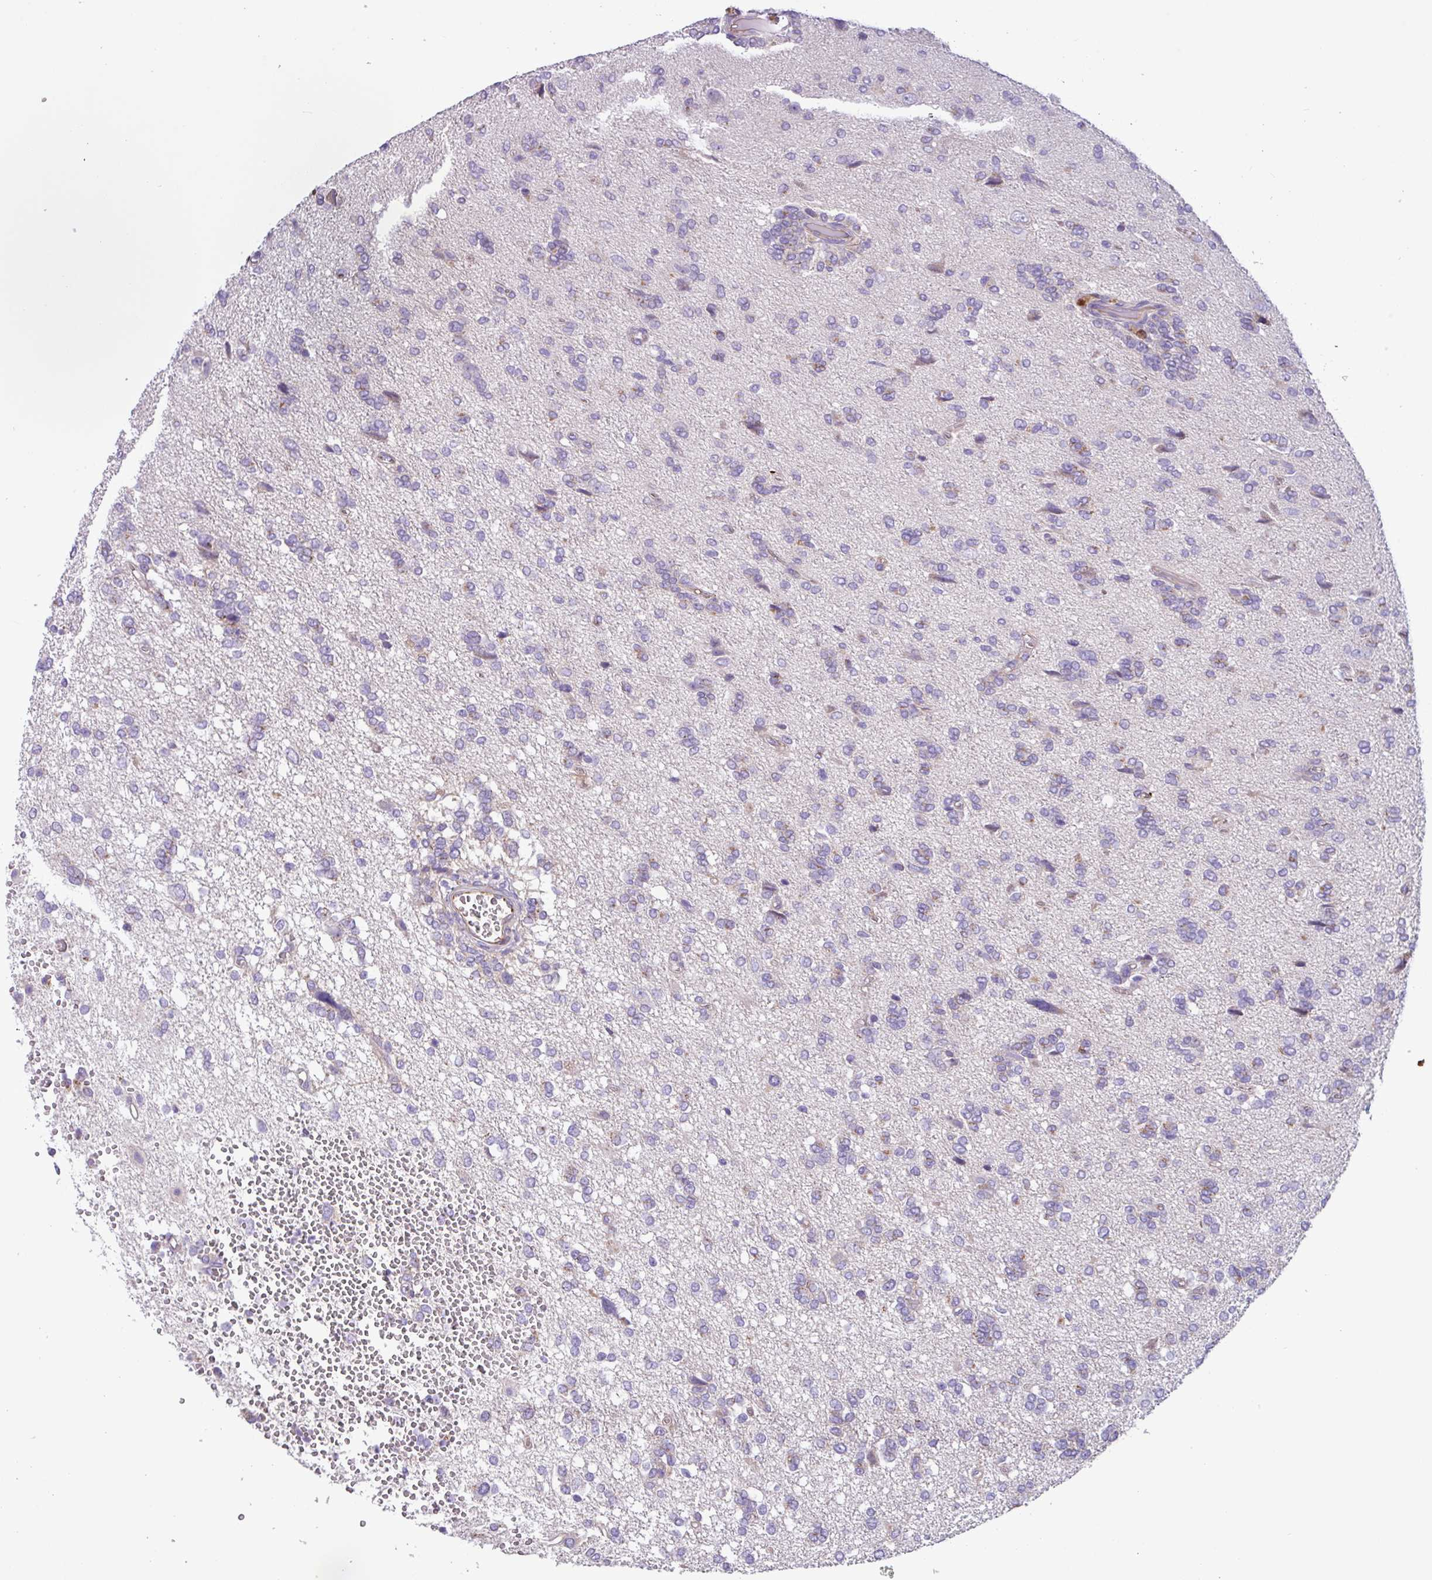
{"staining": {"intensity": "negative", "quantity": "none", "location": "none"}, "tissue": "glioma", "cell_type": "Tumor cells", "image_type": "cancer", "snomed": [{"axis": "morphology", "description": "Glioma, malignant, High grade"}, {"axis": "topography", "description": "Brain"}], "caption": "A micrograph of human glioma is negative for staining in tumor cells. Brightfield microscopy of IHC stained with DAB (brown) and hematoxylin (blue), captured at high magnification.", "gene": "MRM2", "patient": {"sex": "female", "age": 59}}